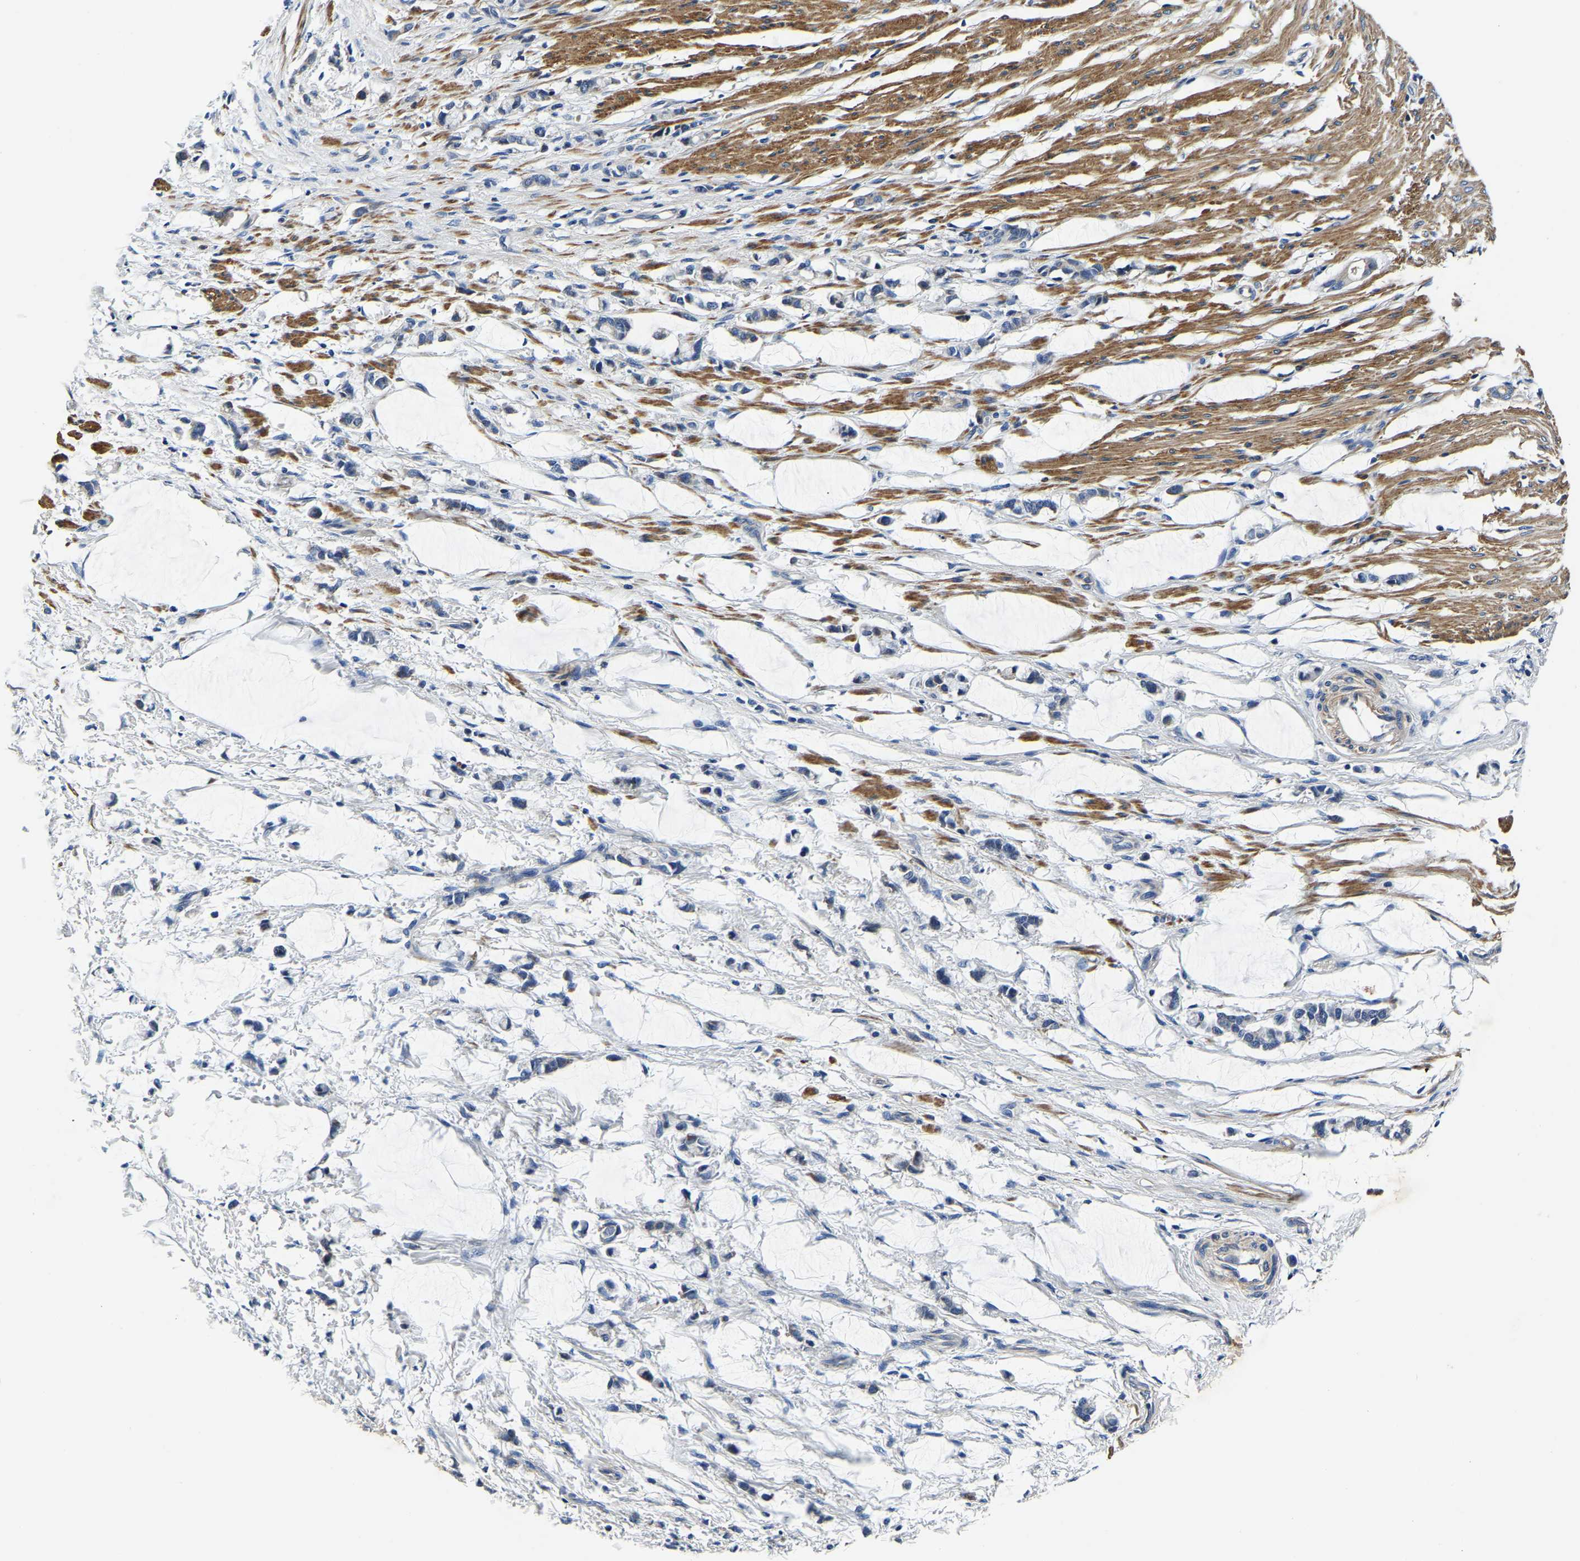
{"staining": {"intensity": "moderate", "quantity": ">75%", "location": "cytoplasmic/membranous"}, "tissue": "smooth muscle", "cell_type": "Smooth muscle cells", "image_type": "normal", "snomed": [{"axis": "morphology", "description": "Normal tissue, NOS"}, {"axis": "morphology", "description": "Adenocarcinoma, NOS"}, {"axis": "topography", "description": "Smooth muscle"}, {"axis": "topography", "description": "Colon"}], "caption": "Brown immunohistochemical staining in unremarkable human smooth muscle demonstrates moderate cytoplasmic/membranous positivity in approximately >75% of smooth muscle cells. (DAB = brown stain, brightfield microscopy at high magnification).", "gene": "KCTD17", "patient": {"sex": "male", "age": 14}}